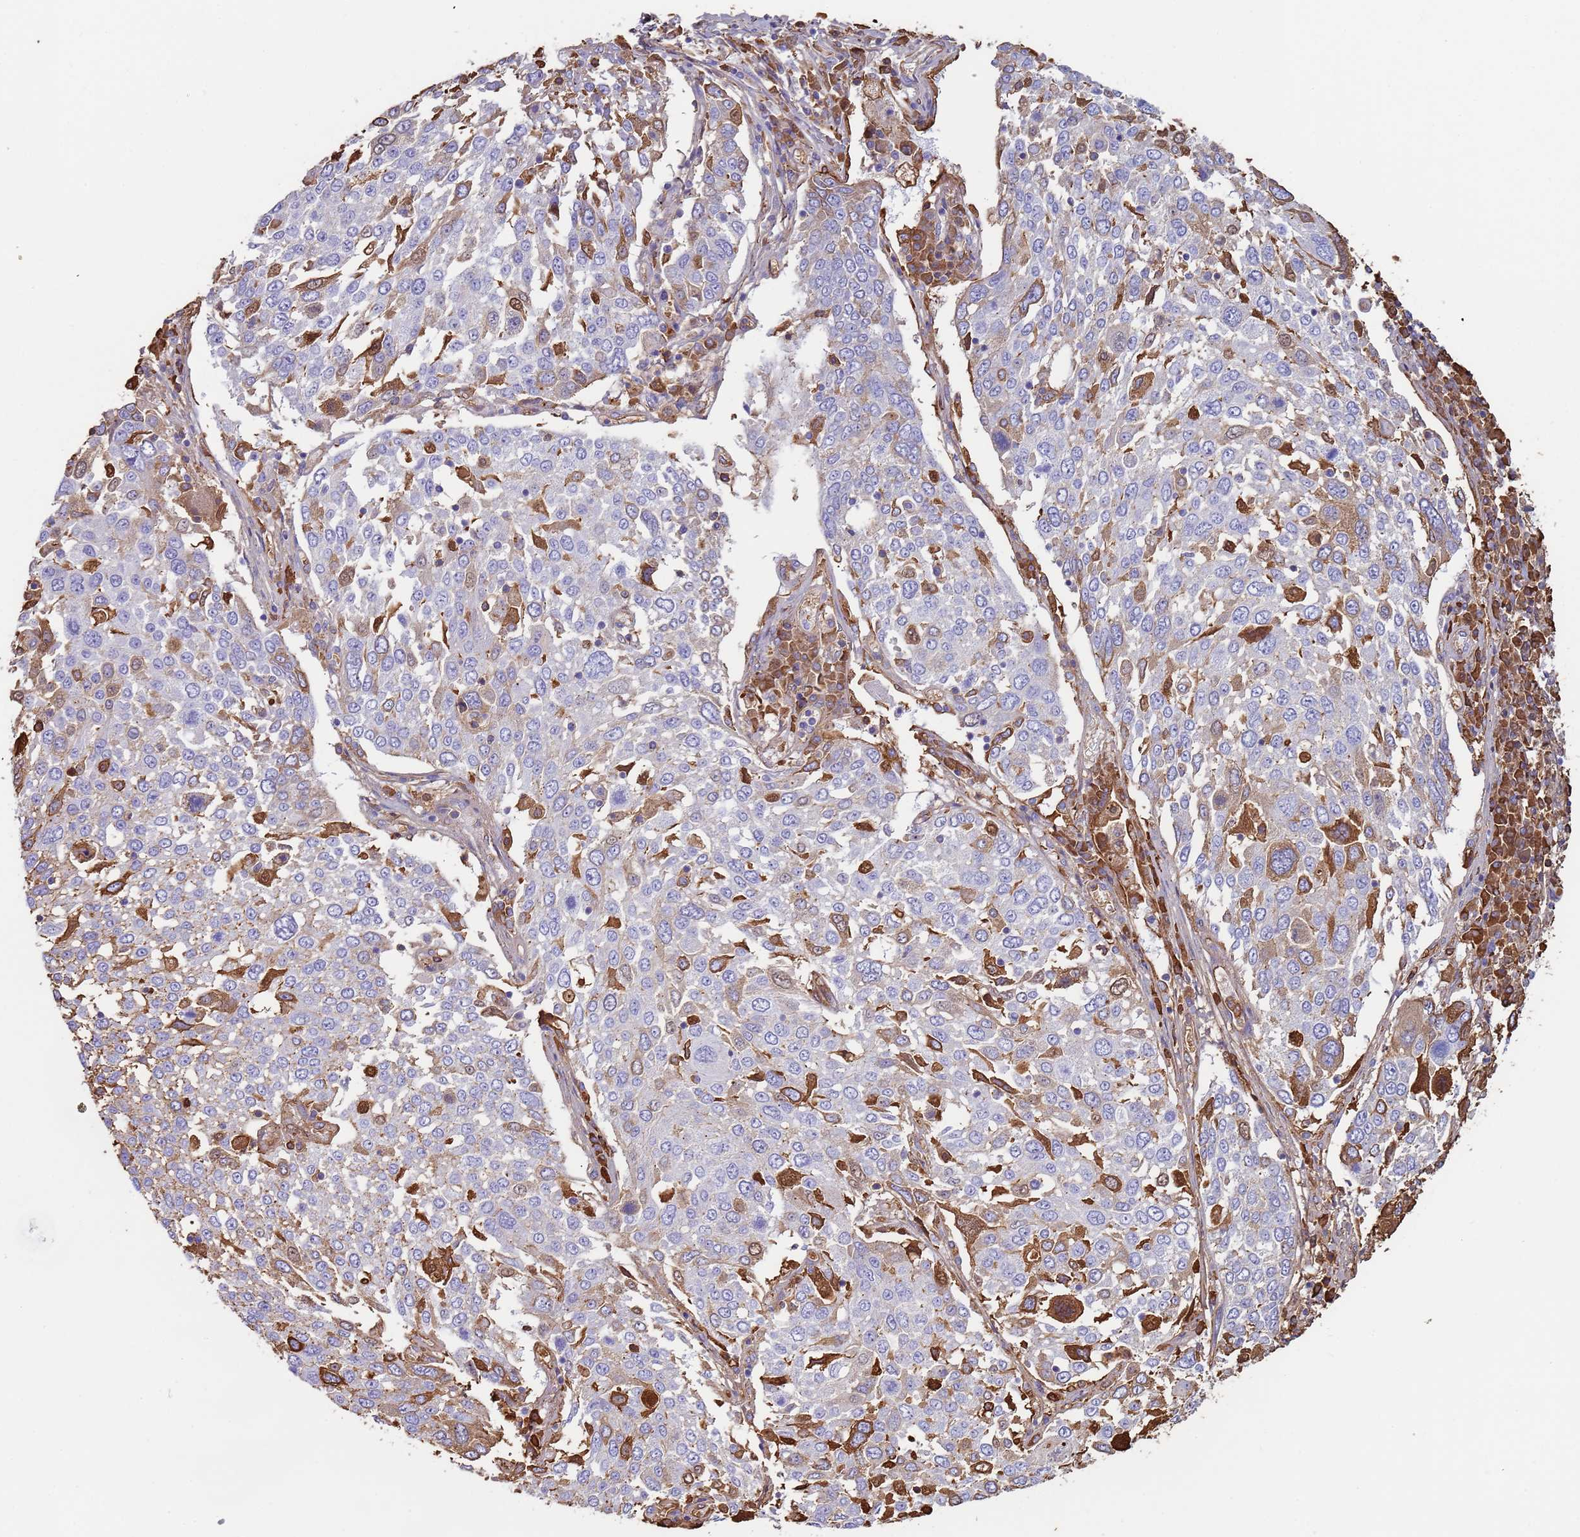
{"staining": {"intensity": "strong", "quantity": "<25%", "location": "cytoplasmic/membranous"}, "tissue": "lung cancer", "cell_type": "Tumor cells", "image_type": "cancer", "snomed": [{"axis": "morphology", "description": "Squamous cell carcinoma, NOS"}, {"axis": "topography", "description": "Lung"}], "caption": "IHC image of neoplastic tissue: lung squamous cell carcinoma stained using IHC reveals medium levels of strong protein expression localized specifically in the cytoplasmic/membranous of tumor cells, appearing as a cytoplasmic/membranous brown color.", "gene": "CYSLTR2", "patient": {"sex": "male", "age": 65}}